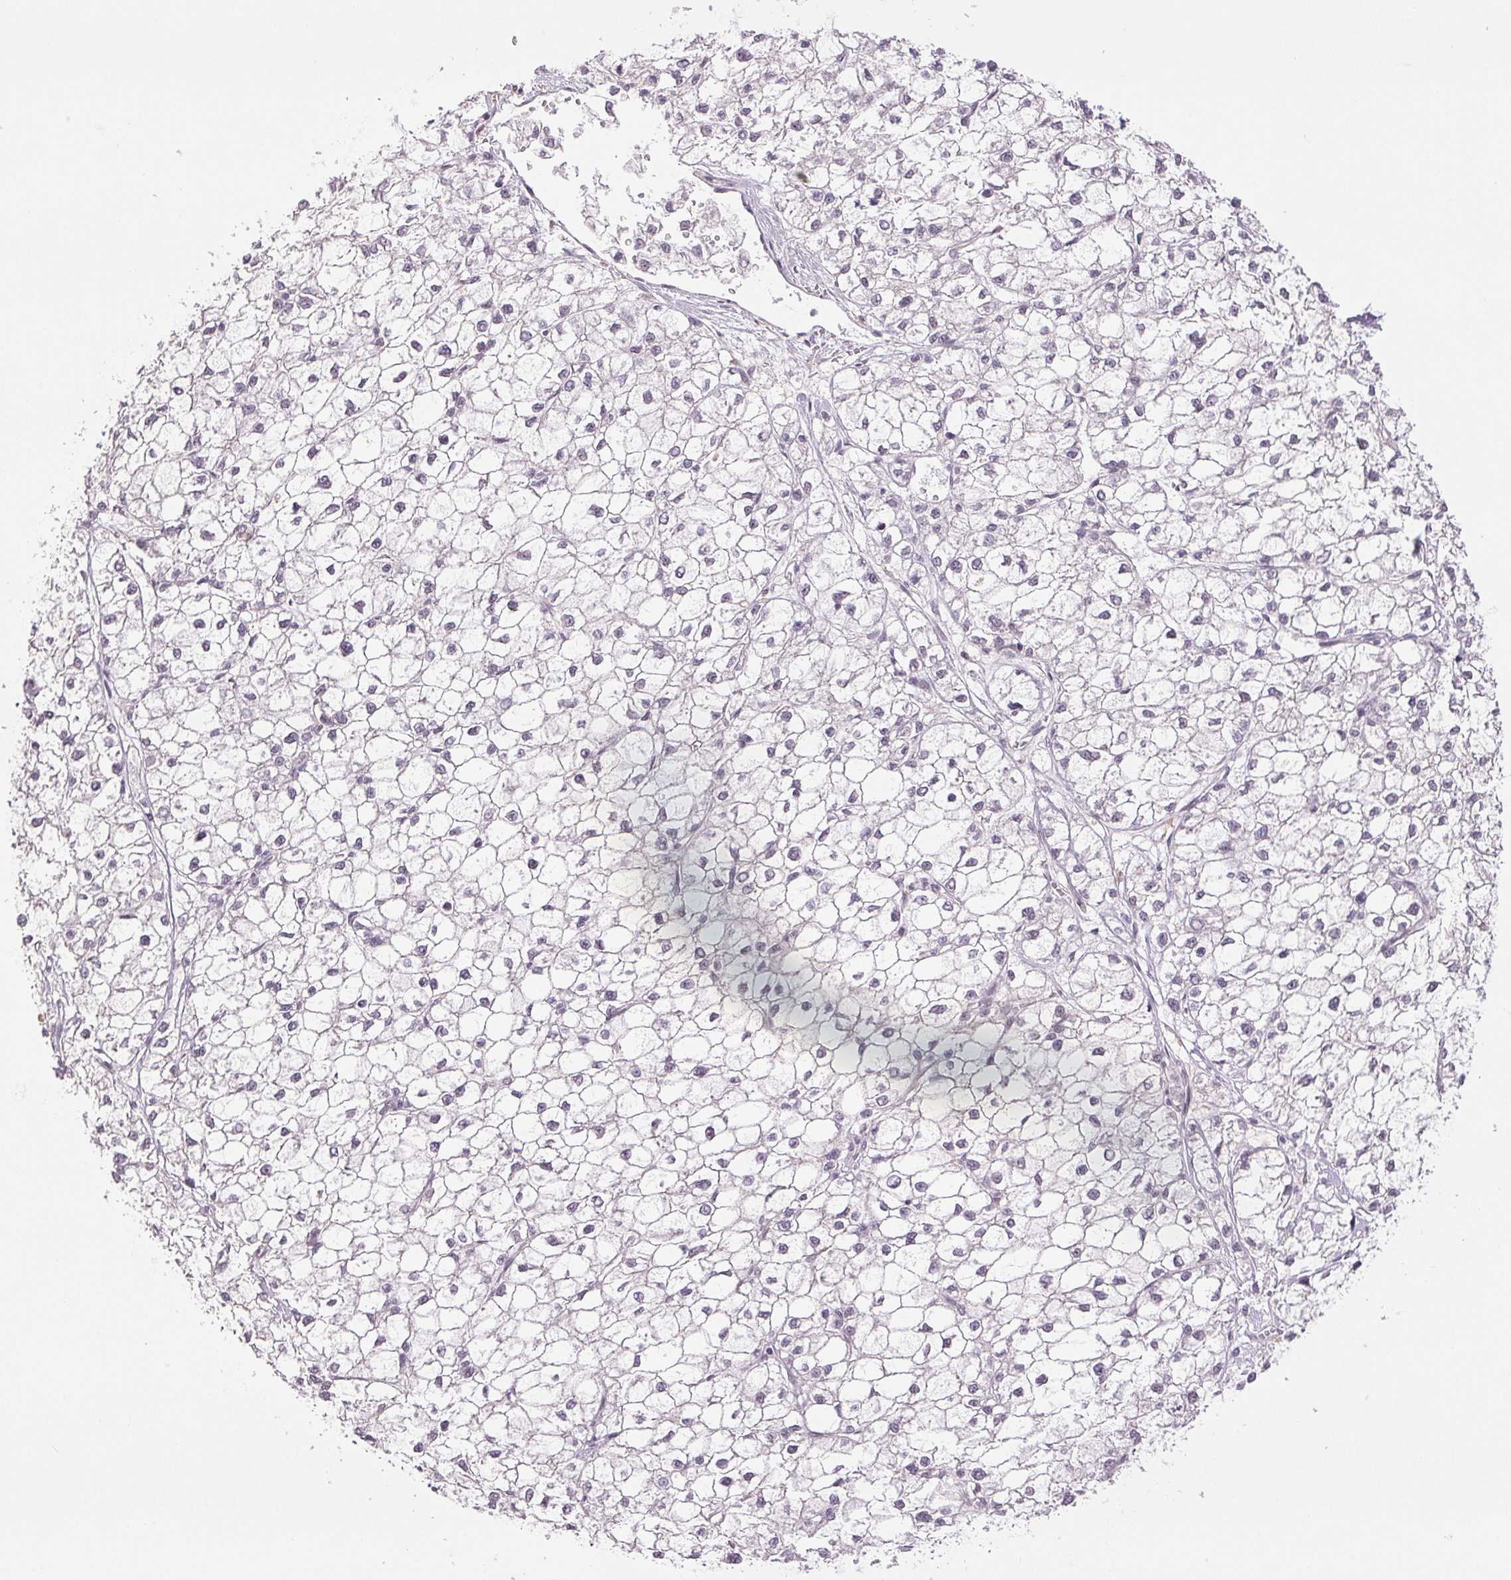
{"staining": {"intensity": "negative", "quantity": "none", "location": "none"}, "tissue": "liver cancer", "cell_type": "Tumor cells", "image_type": "cancer", "snomed": [{"axis": "morphology", "description": "Carcinoma, Hepatocellular, NOS"}, {"axis": "topography", "description": "Liver"}], "caption": "IHC histopathology image of neoplastic tissue: liver hepatocellular carcinoma stained with DAB demonstrates no significant protein expression in tumor cells. (DAB immunohistochemistry (IHC) visualized using brightfield microscopy, high magnification).", "gene": "PRPF18", "patient": {"sex": "female", "age": 43}}